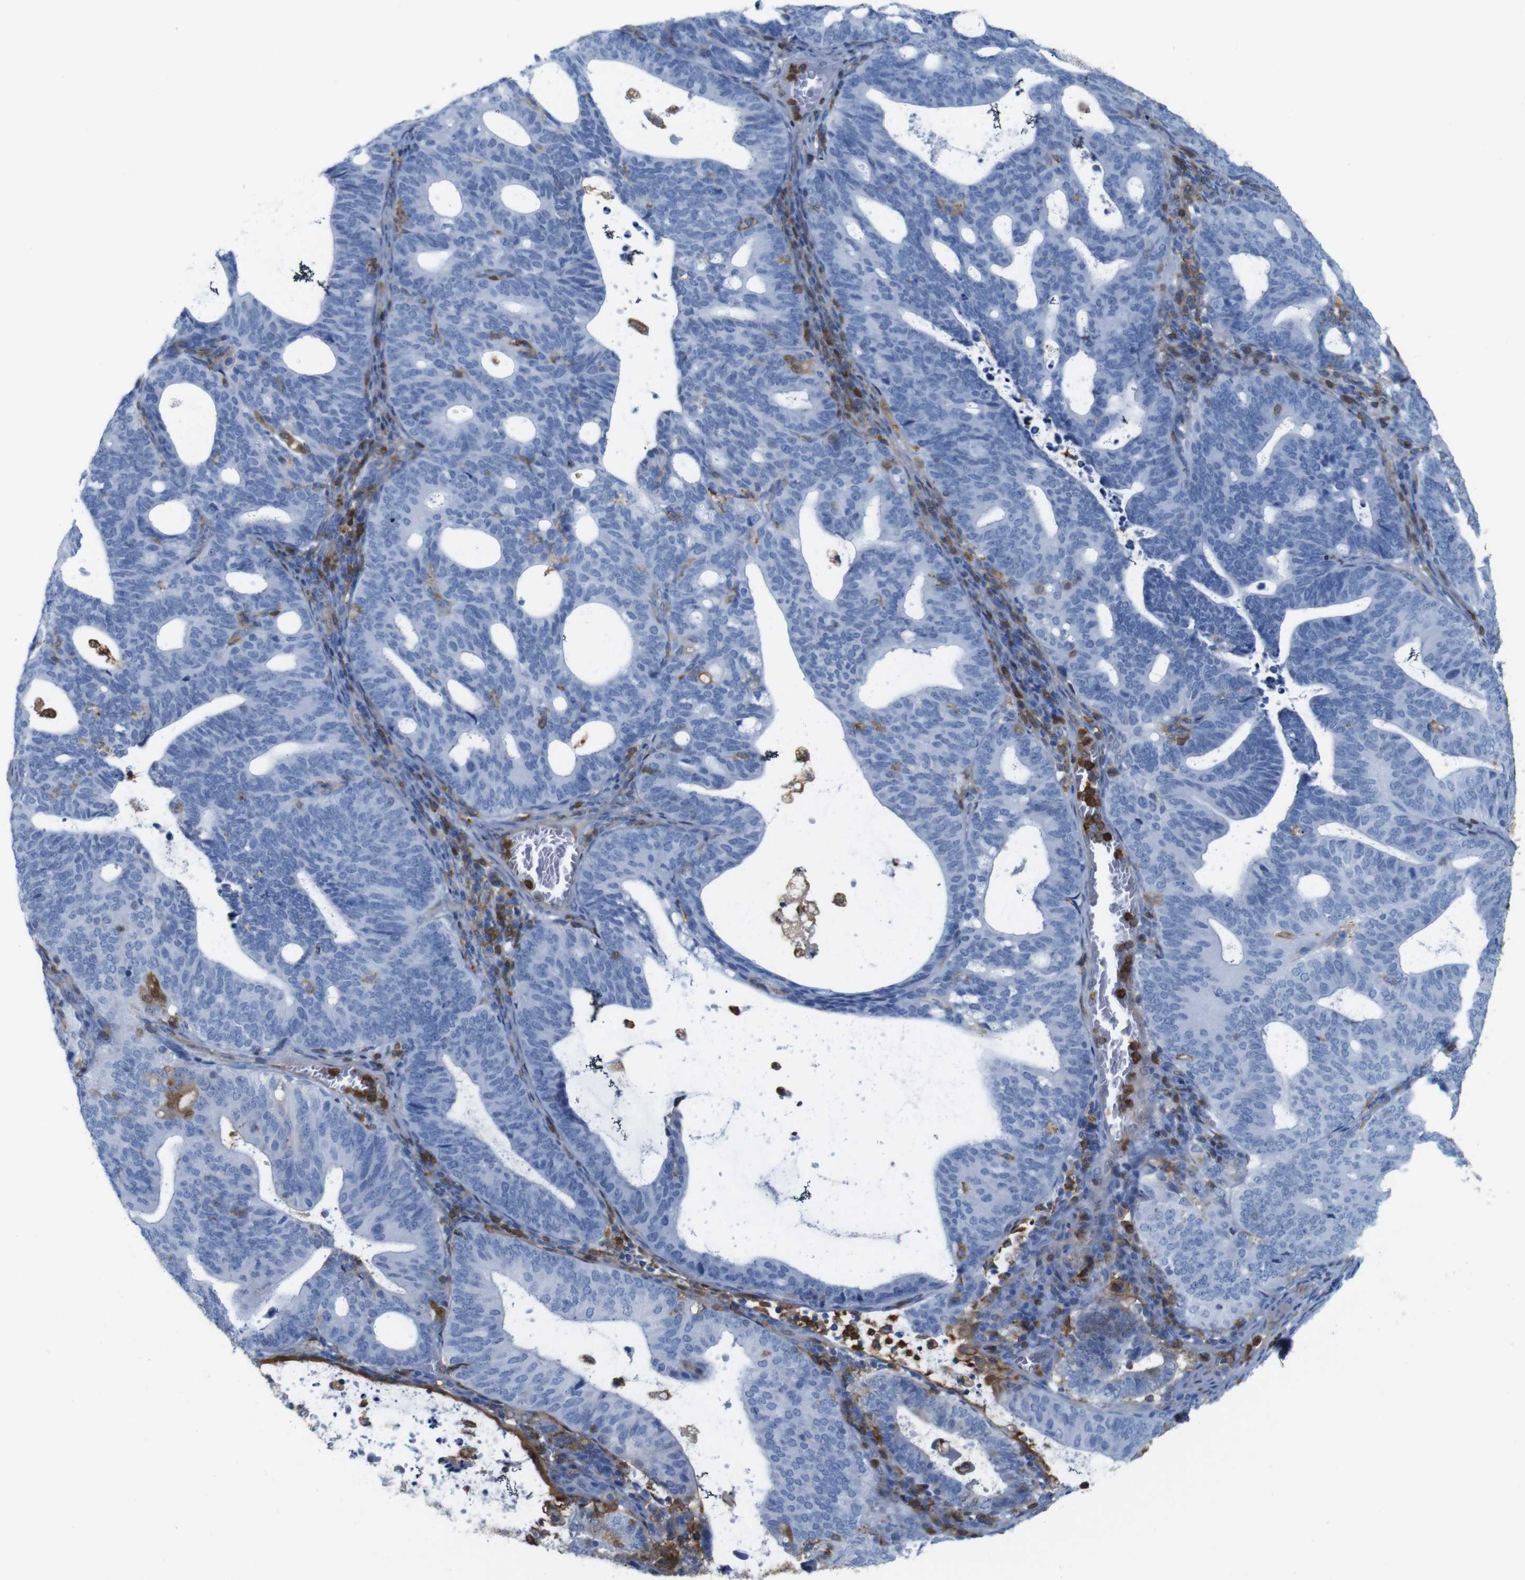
{"staining": {"intensity": "strong", "quantity": "<25%", "location": "cytoplasmic/membranous"}, "tissue": "endometrial cancer", "cell_type": "Tumor cells", "image_type": "cancer", "snomed": [{"axis": "morphology", "description": "Adenocarcinoma, NOS"}, {"axis": "topography", "description": "Uterus"}], "caption": "Strong cytoplasmic/membranous staining is identified in approximately <25% of tumor cells in adenocarcinoma (endometrial). The staining was performed using DAB, with brown indicating positive protein expression. Nuclei are stained blue with hematoxylin.", "gene": "ANXA1", "patient": {"sex": "female", "age": 83}}